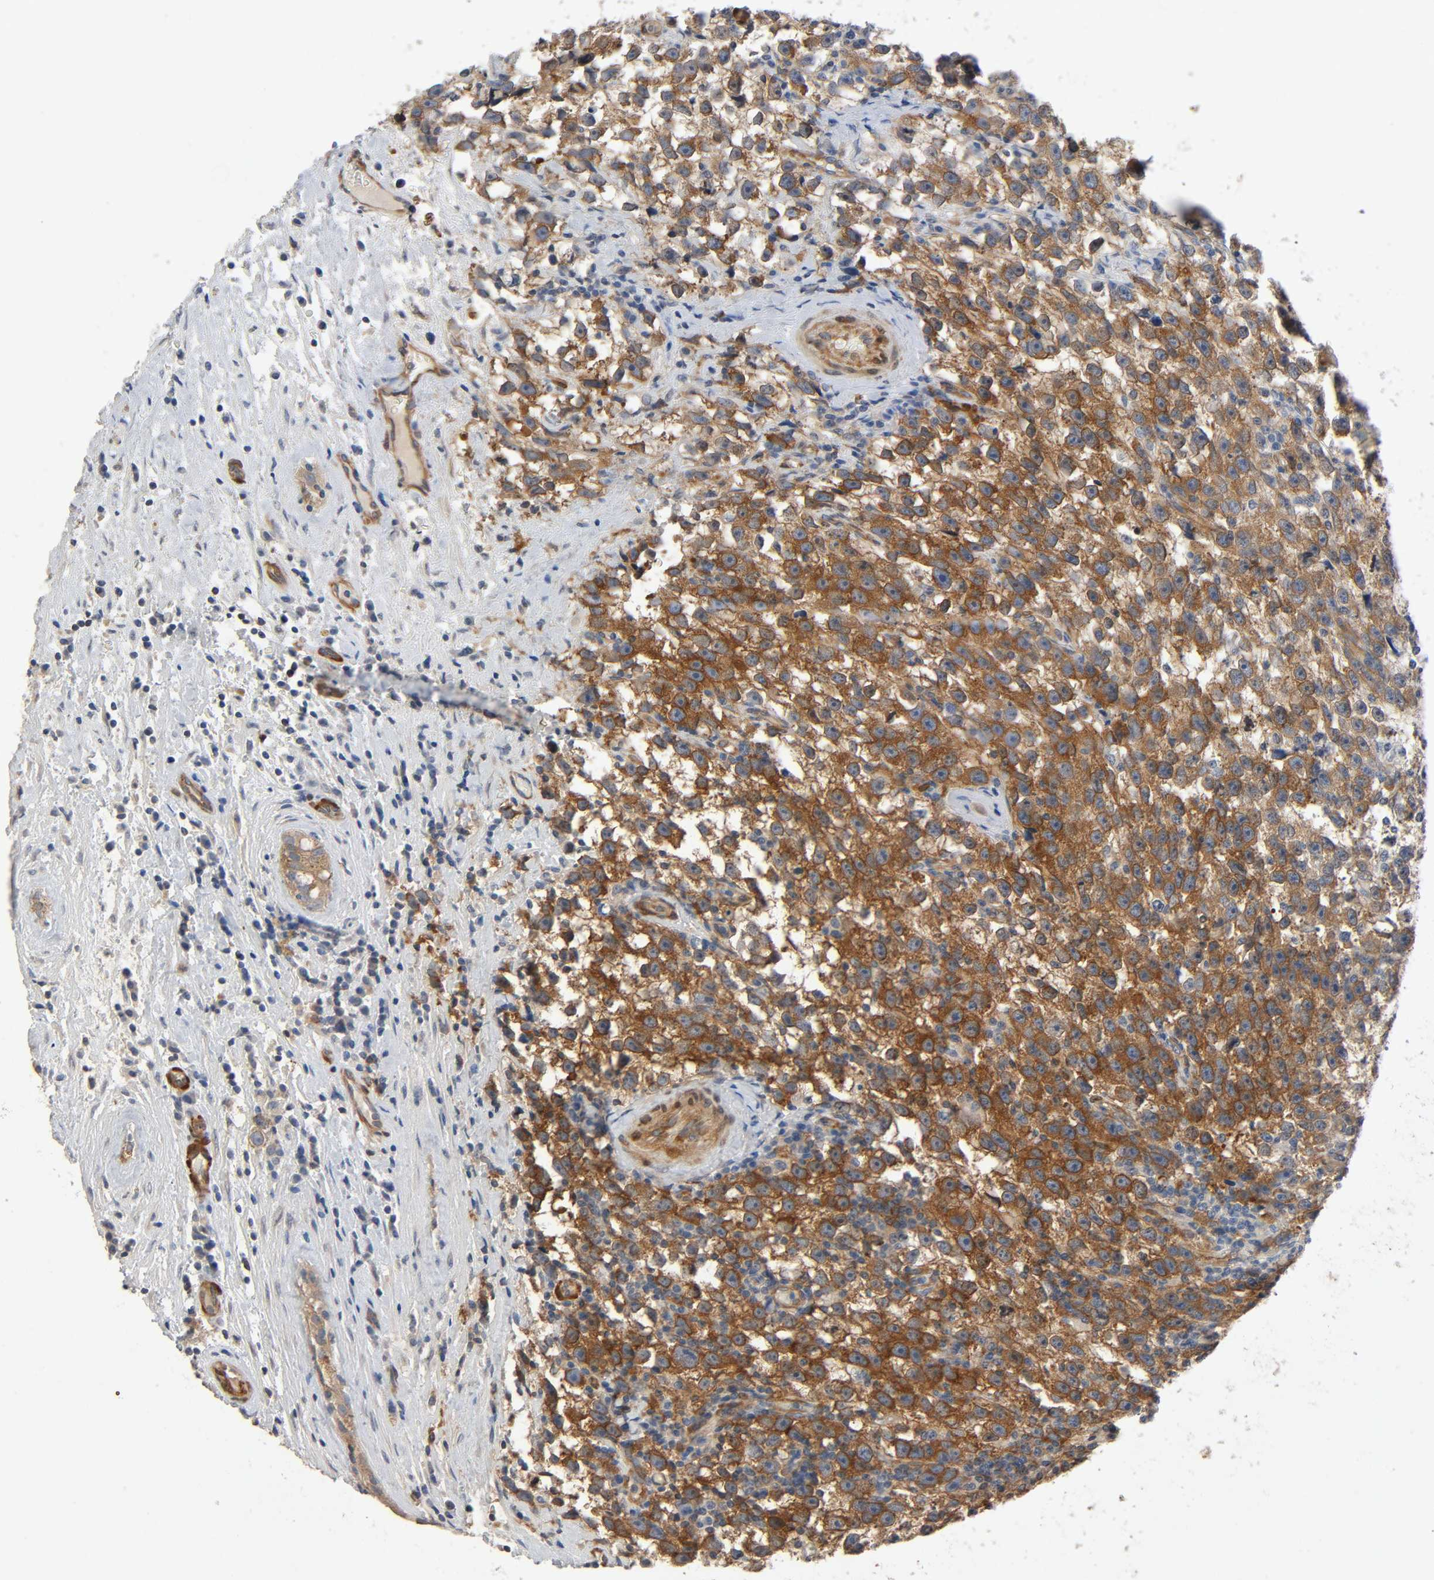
{"staining": {"intensity": "strong", "quantity": "25%-75%", "location": "cytoplasmic/membranous"}, "tissue": "testis cancer", "cell_type": "Tumor cells", "image_type": "cancer", "snomed": [{"axis": "morphology", "description": "Seminoma, NOS"}, {"axis": "topography", "description": "Testis"}], "caption": "Approximately 25%-75% of tumor cells in human testis seminoma display strong cytoplasmic/membranous protein expression as visualized by brown immunohistochemical staining.", "gene": "PTK2", "patient": {"sex": "male", "age": 33}}